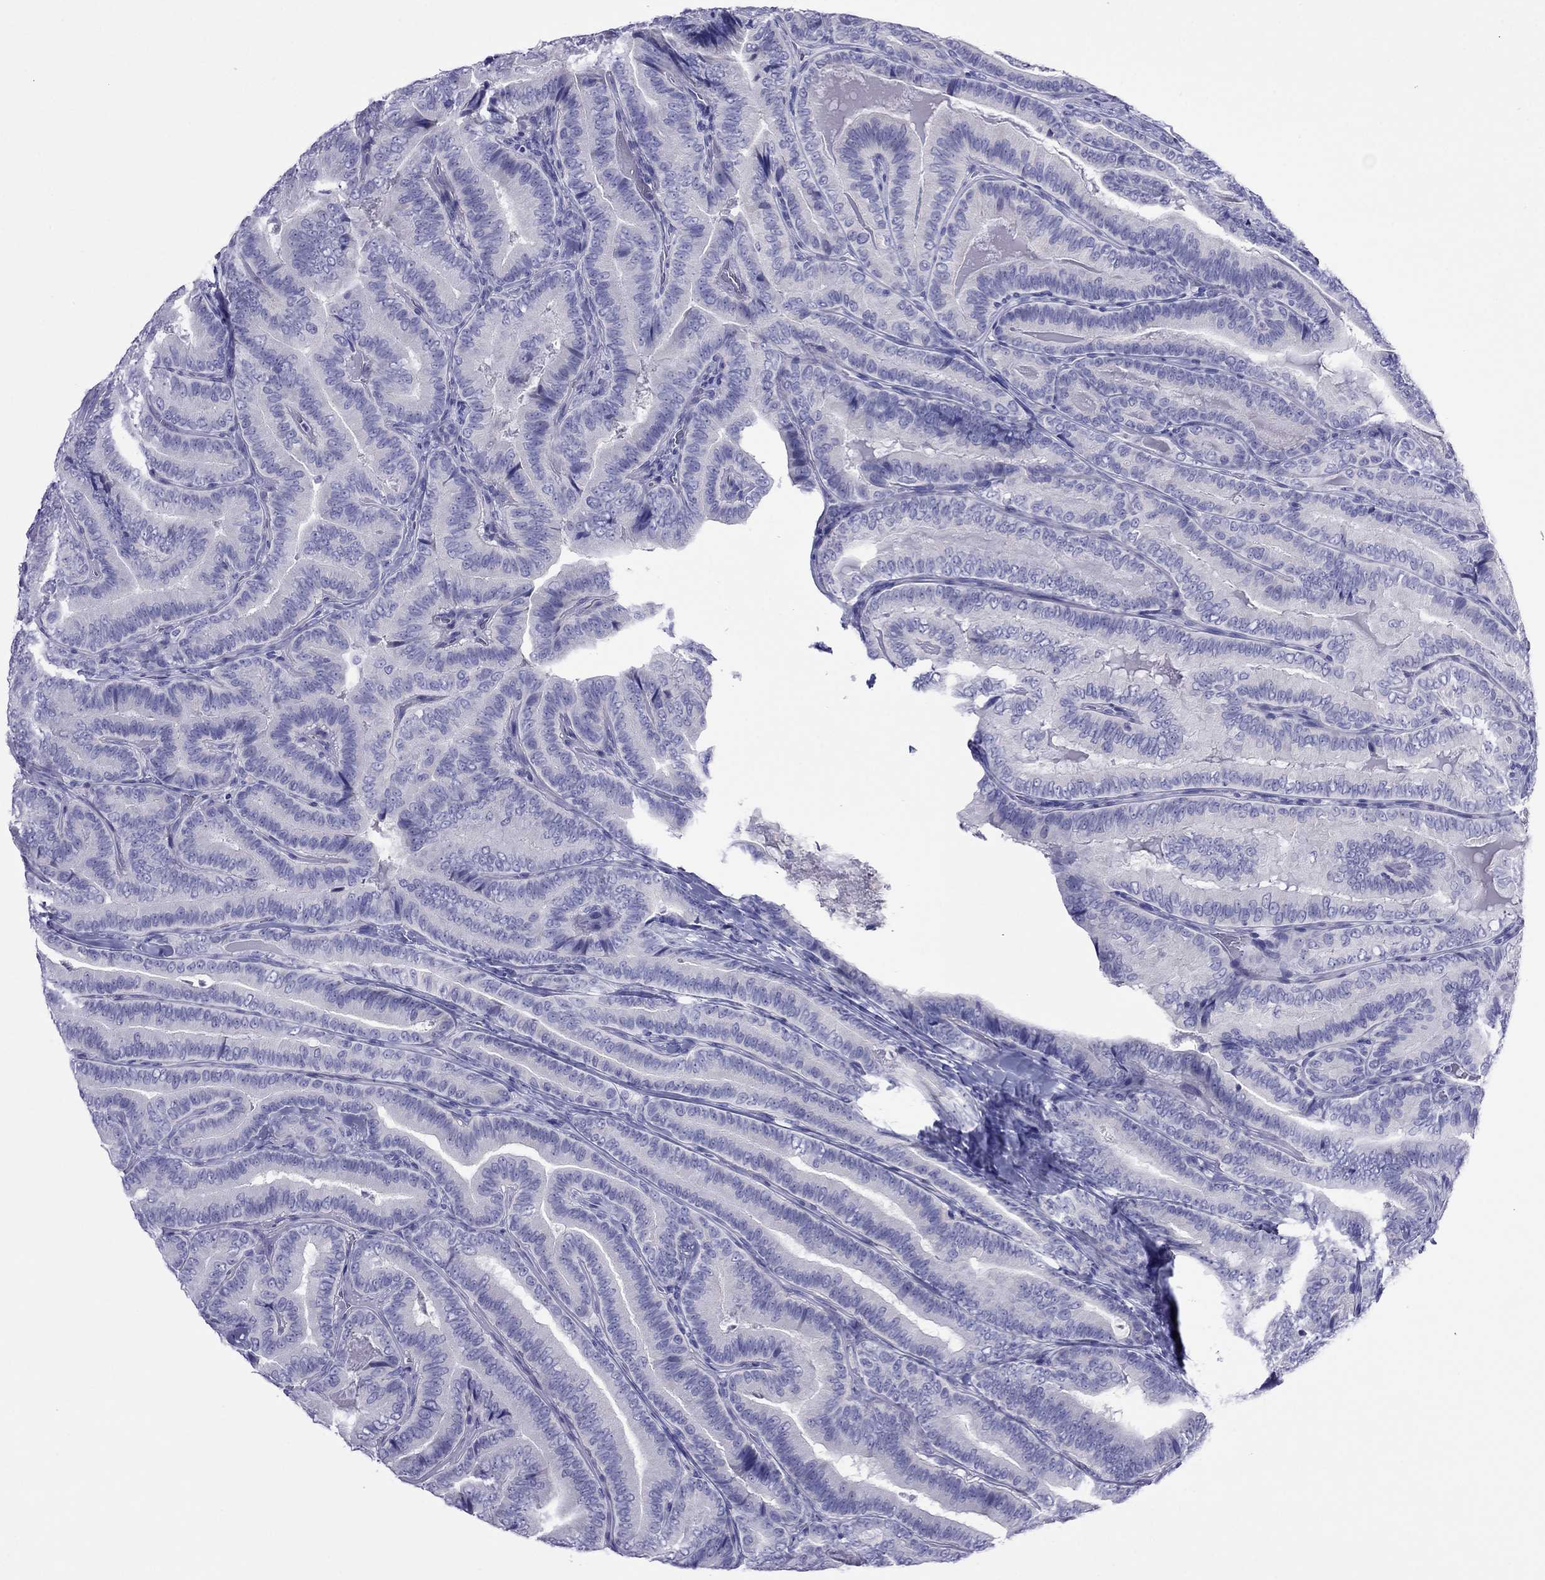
{"staining": {"intensity": "negative", "quantity": "none", "location": "none"}, "tissue": "thyroid cancer", "cell_type": "Tumor cells", "image_type": "cancer", "snomed": [{"axis": "morphology", "description": "Papillary adenocarcinoma, NOS"}, {"axis": "topography", "description": "Thyroid gland"}], "caption": "Histopathology image shows no protein staining in tumor cells of papillary adenocarcinoma (thyroid) tissue.", "gene": "PCDHA6", "patient": {"sex": "male", "age": 61}}